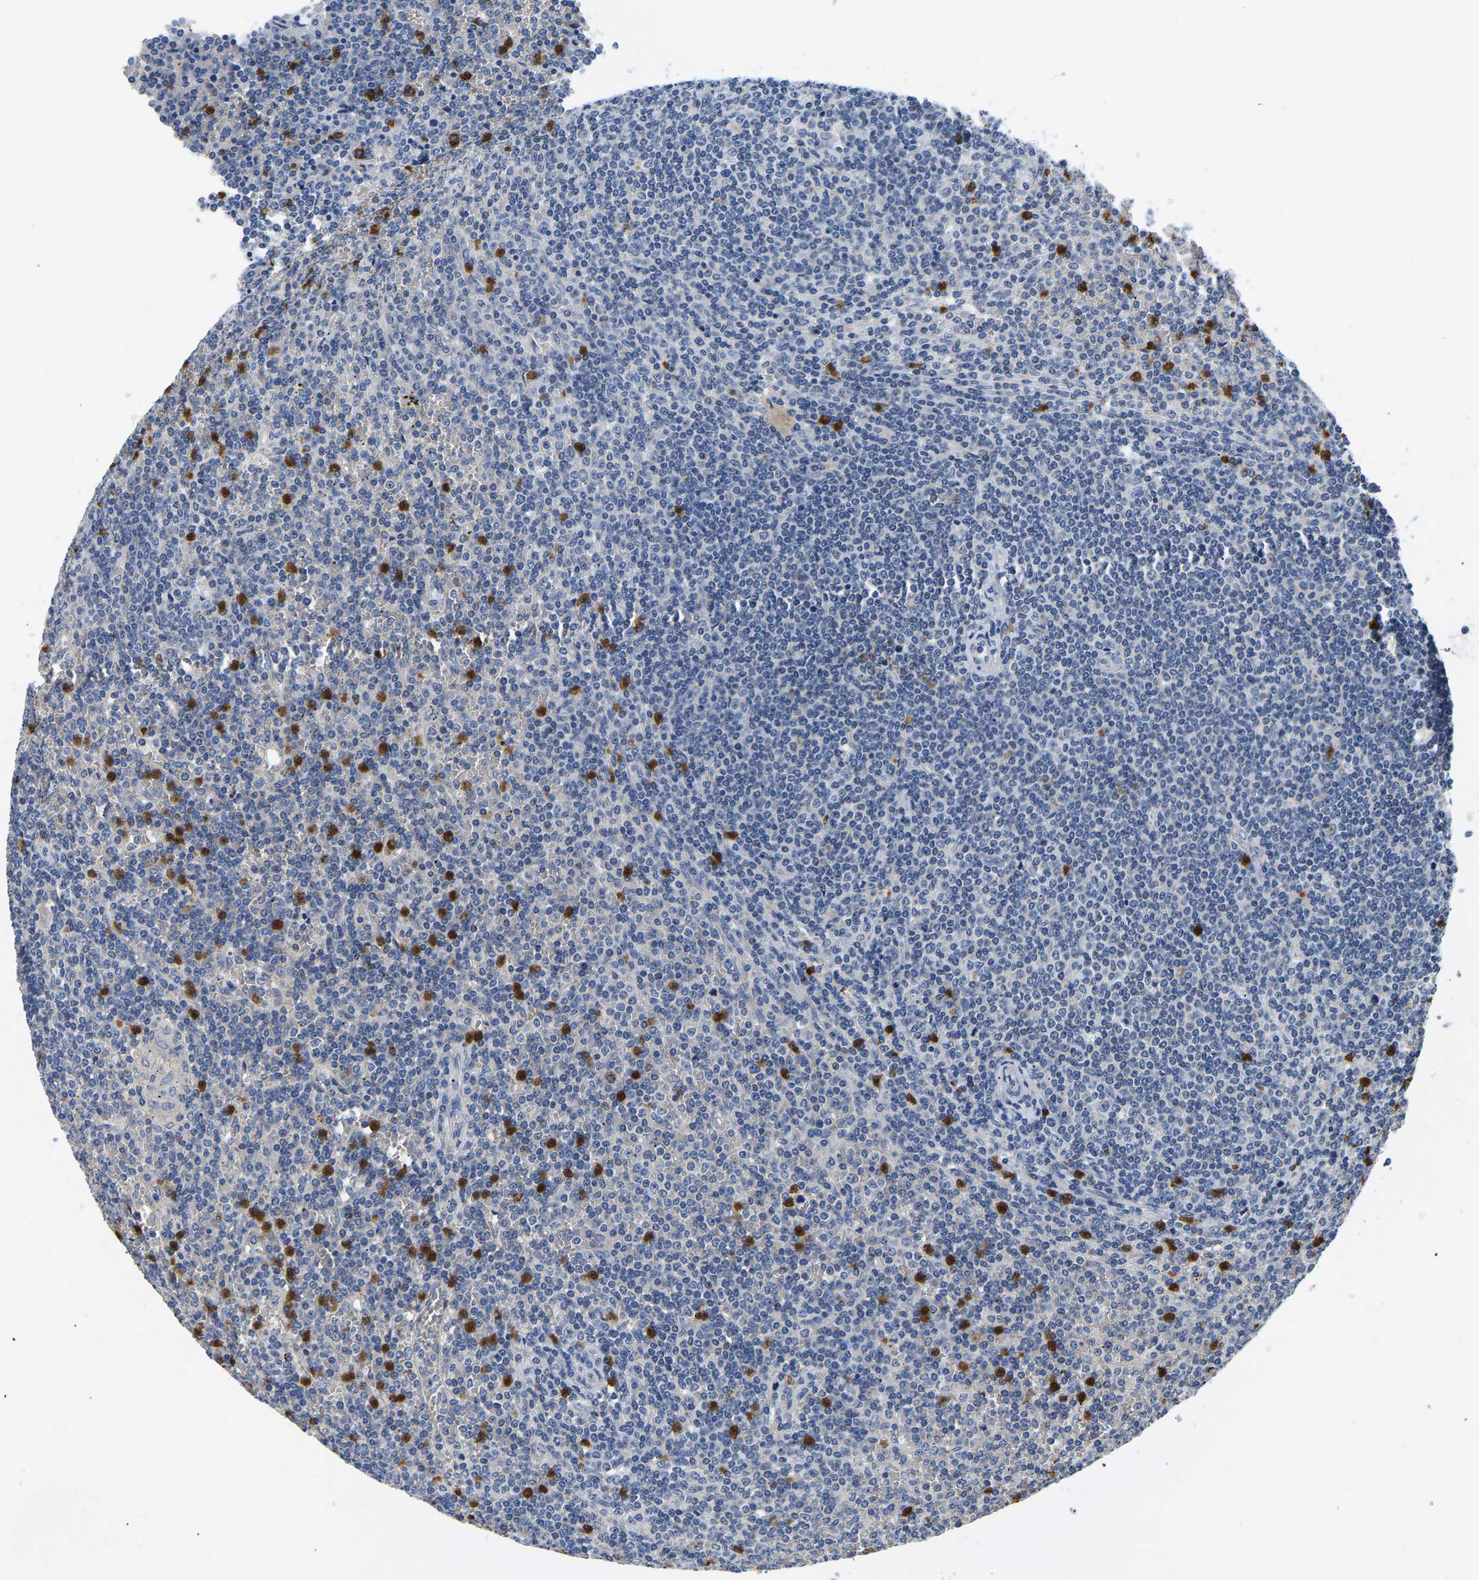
{"staining": {"intensity": "negative", "quantity": "none", "location": "none"}, "tissue": "lymphoma", "cell_type": "Tumor cells", "image_type": "cancer", "snomed": [{"axis": "morphology", "description": "Malignant lymphoma, non-Hodgkin's type, Low grade"}, {"axis": "topography", "description": "Spleen"}], "caption": "Tumor cells show no significant positivity in lymphoma.", "gene": "TOR1B", "patient": {"sex": "female", "age": 19}}